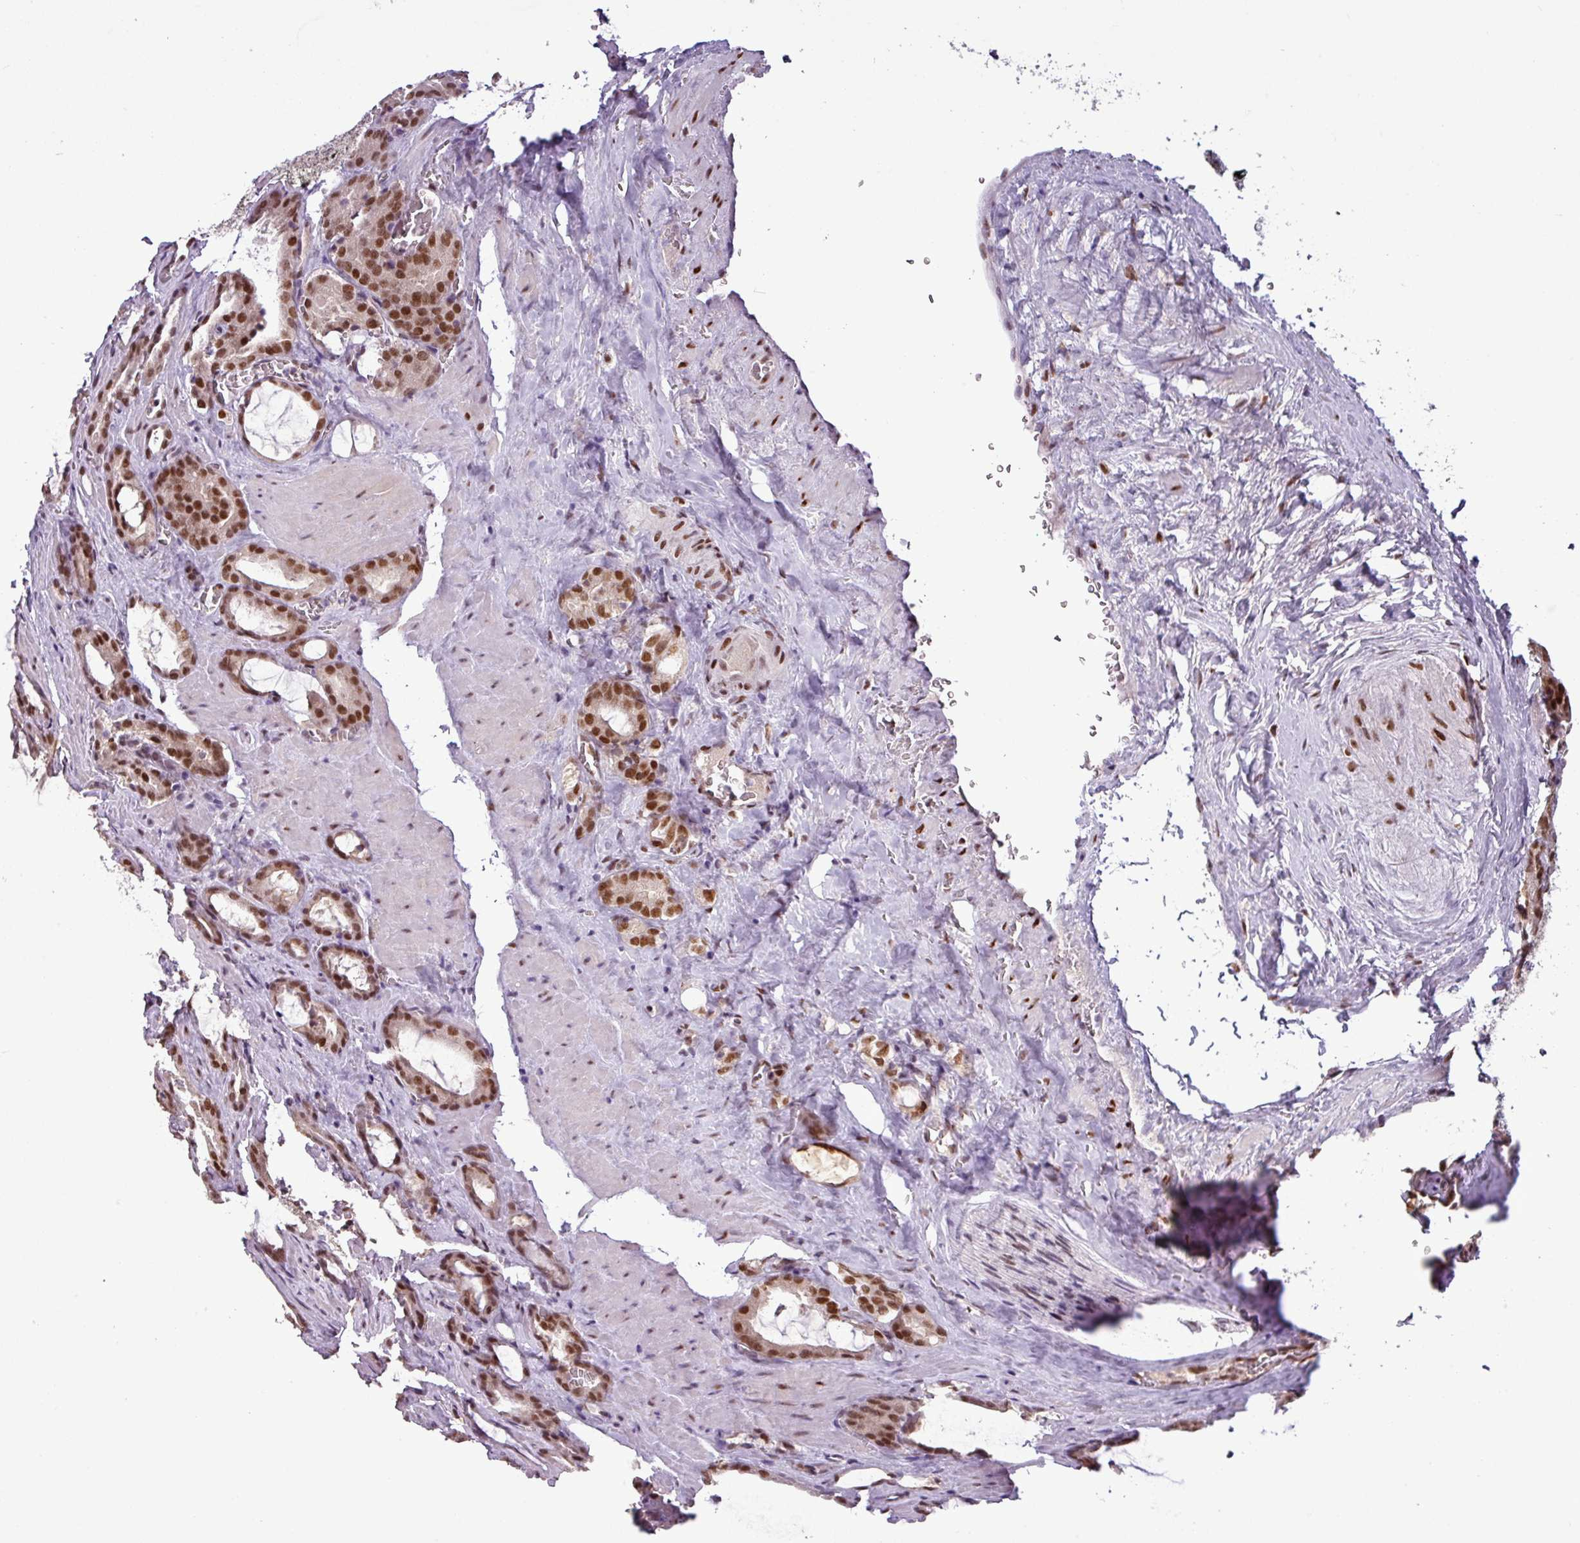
{"staining": {"intensity": "strong", "quantity": ">75%", "location": "nuclear"}, "tissue": "prostate cancer", "cell_type": "Tumor cells", "image_type": "cancer", "snomed": [{"axis": "morphology", "description": "Adenocarcinoma, High grade"}, {"axis": "topography", "description": "Prostate"}], "caption": "Prostate adenocarcinoma (high-grade) tissue demonstrates strong nuclear staining in approximately >75% of tumor cells", "gene": "IRF2BPL", "patient": {"sex": "male", "age": 72}}